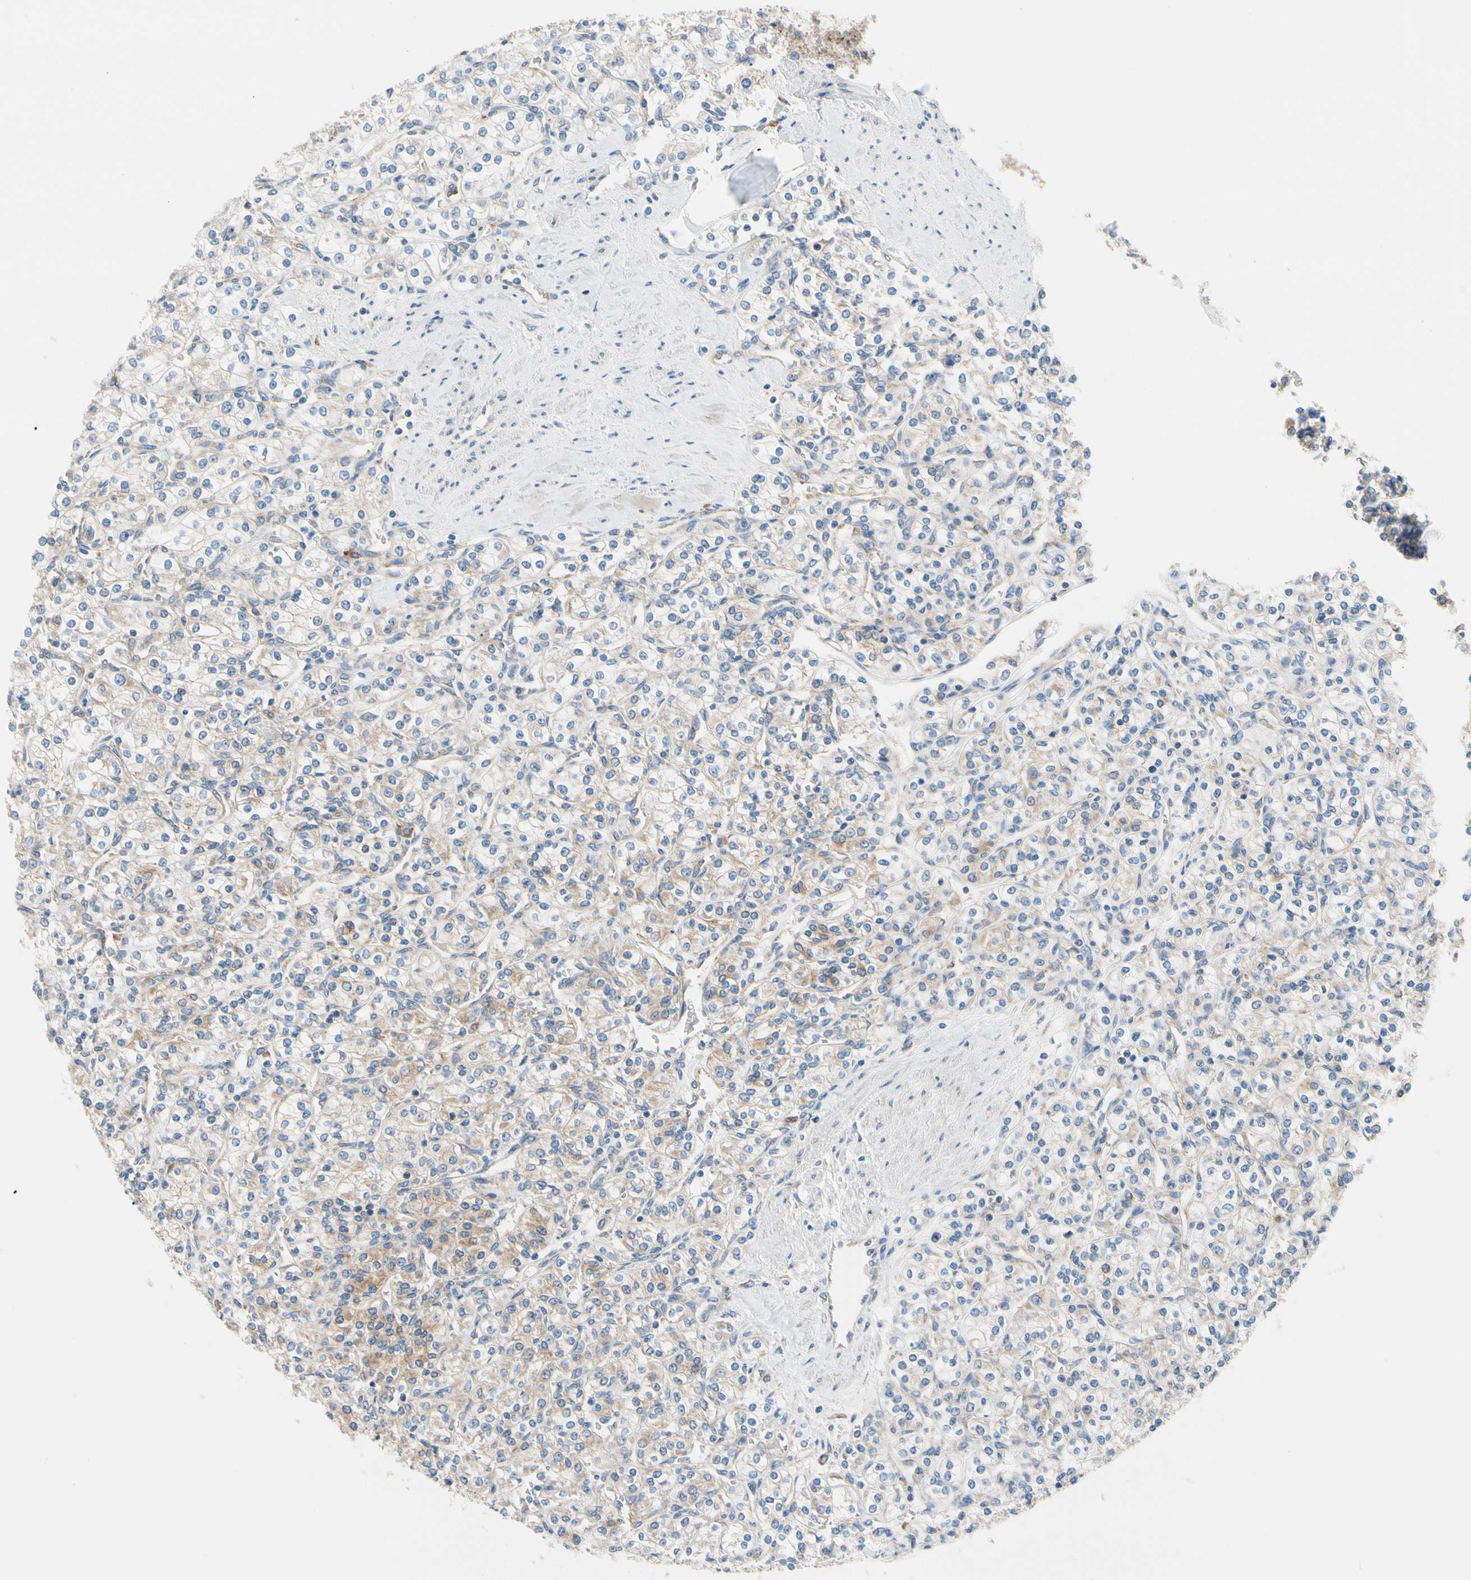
{"staining": {"intensity": "weak", "quantity": "25%-75%", "location": "cytoplasmic/membranous"}, "tissue": "renal cancer", "cell_type": "Tumor cells", "image_type": "cancer", "snomed": [{"axis": "morphology", "description": "Adenocarcinoma, NOS"}, {"axis": "topography", "description": "Kidney"}], "caption": "Immunohistochemistry (IHC) of renal adenocarcinoma reveals low levels of weak cytoplasmic/membranous staining in approximately 25%-75% of tumor cells.", "gene": "GPHN", "patient": {"sex": "male", "age": 77}}